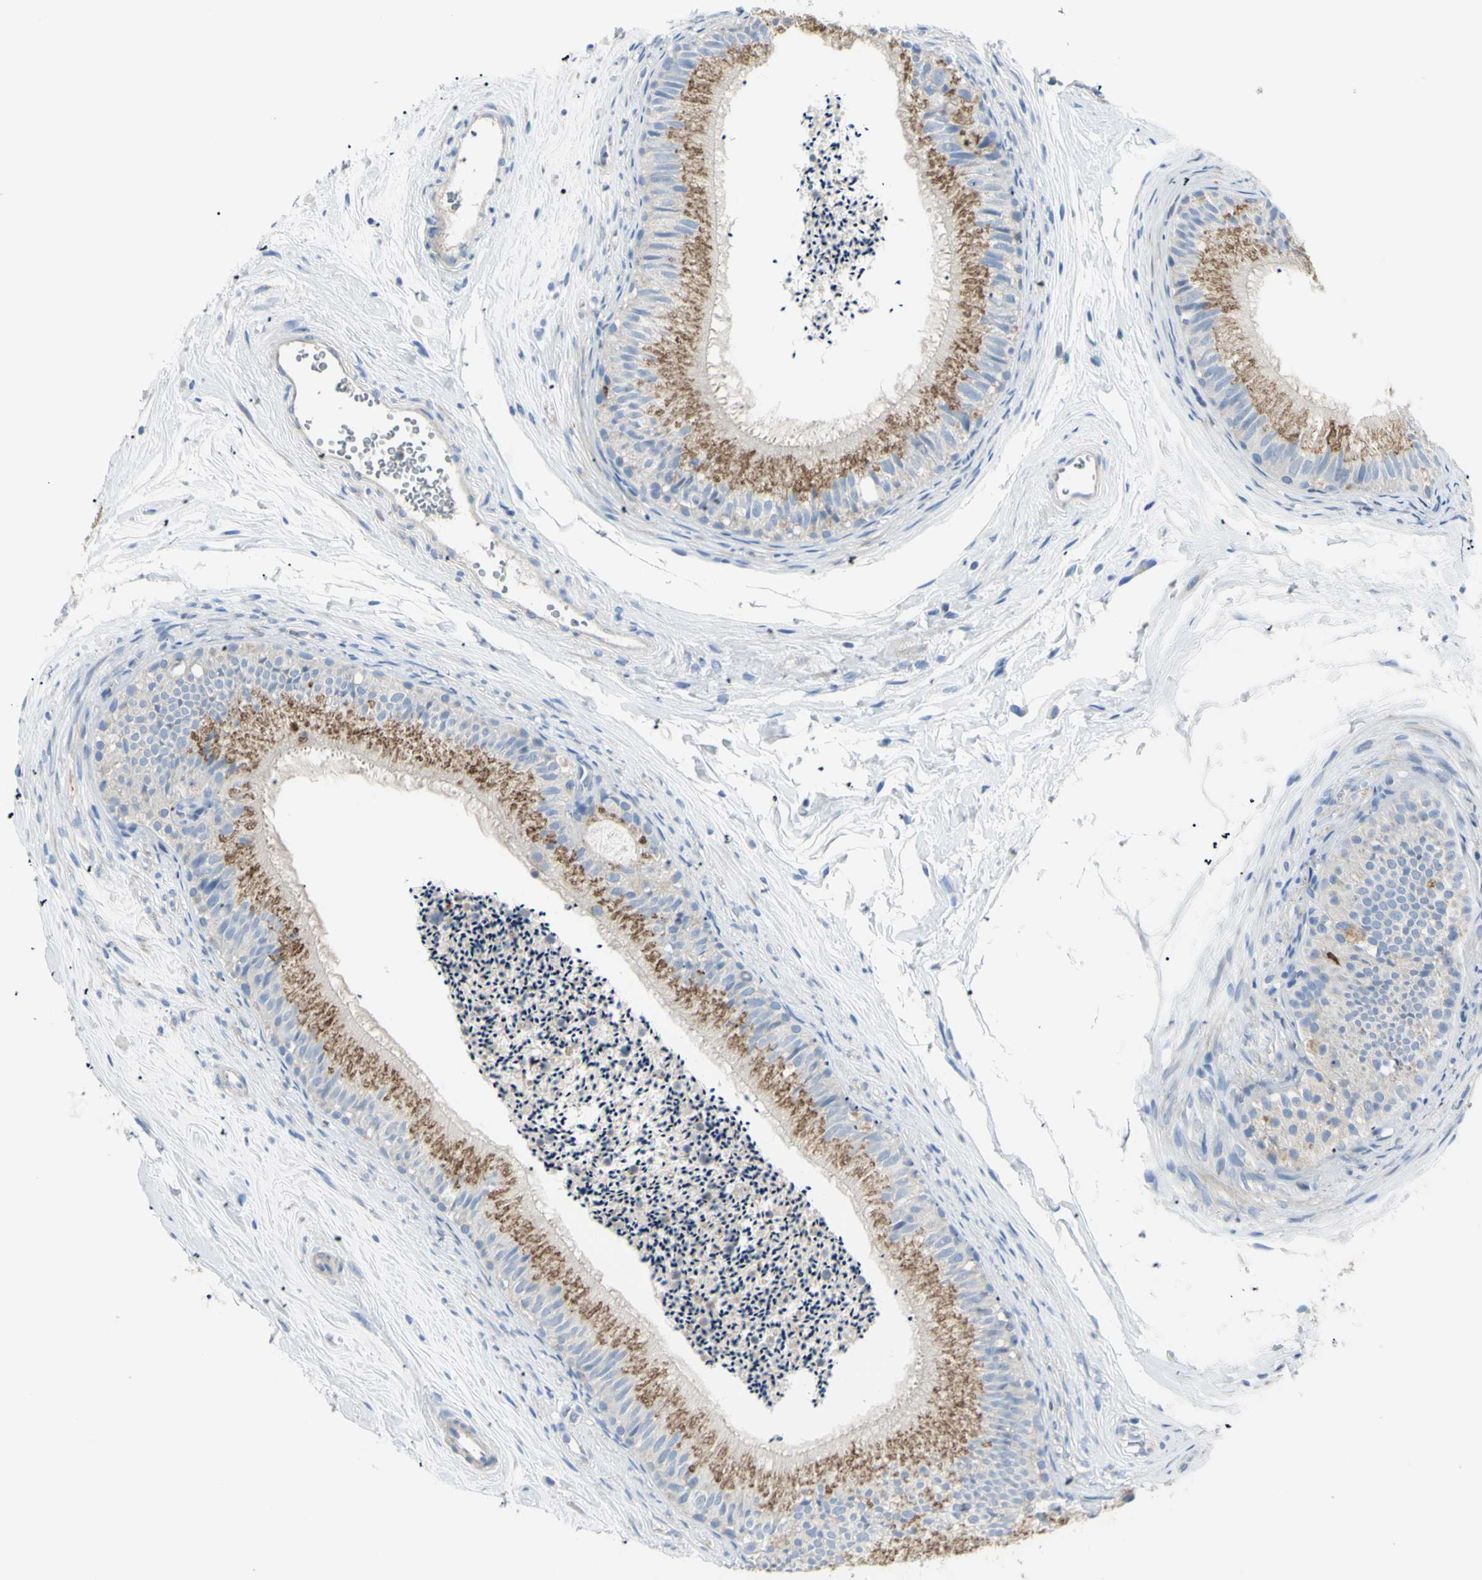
{"staining": {"intensity": "moderate", "quantity": "25%-75%", "location": "cytoplasmic/membranous"}, "tissue": "epididymis", "cell_type": "Glandular cells", "image_type": "normal", "snomed": [{"axis": "morphology", "description": "Normal tissue, NOS"}, {"axis": "topography", "description": "Epididymis"}], "caption": "A micrograph showing moderate cytoplasmic/membranous staining in about 25%-75% of glandular cells in unremarkable epididymis, as visualized by brown immunohistochemical staining.", "gene": "B4GALT3", "patient": {"sex": "male", "age": 56}}